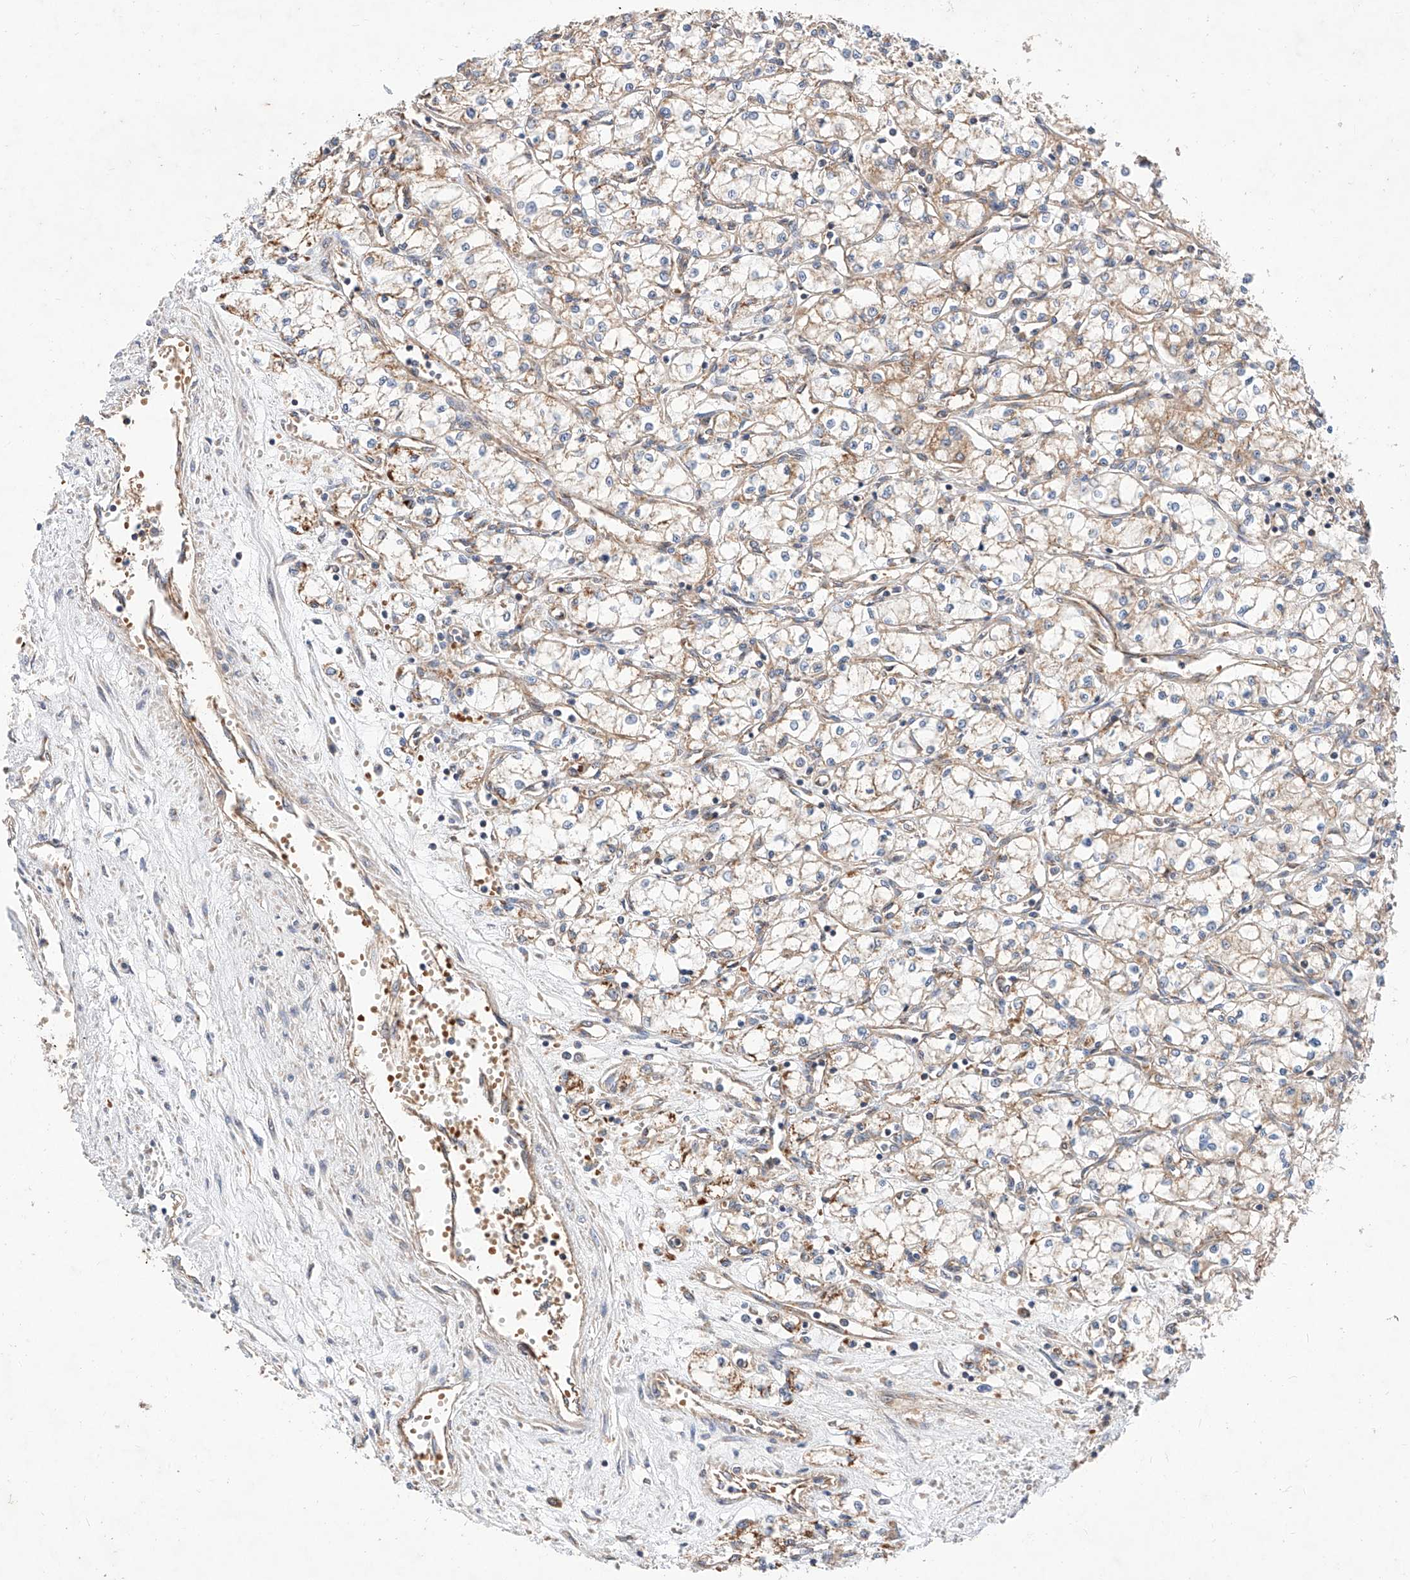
{"staining": {"intensity": "weak", "quantity": "<25%", "location": "cytoplasmic/membranous"}, "tissue": "renal cancer", "cell_type": "Tumor cells", "image_type": "cancer", "snomed": [{"axis": "morphology", "description": "Adenocarcinoma, NOS"}, {"axis": "topography", "description": "Kidney"}], "caption": "Renal adenocarcinoma was stained to show a protein in brown. There is no significant positivity in tumor cells.", "gene": "NR1D1", "patient": {"sex": "male", "age": 59}}